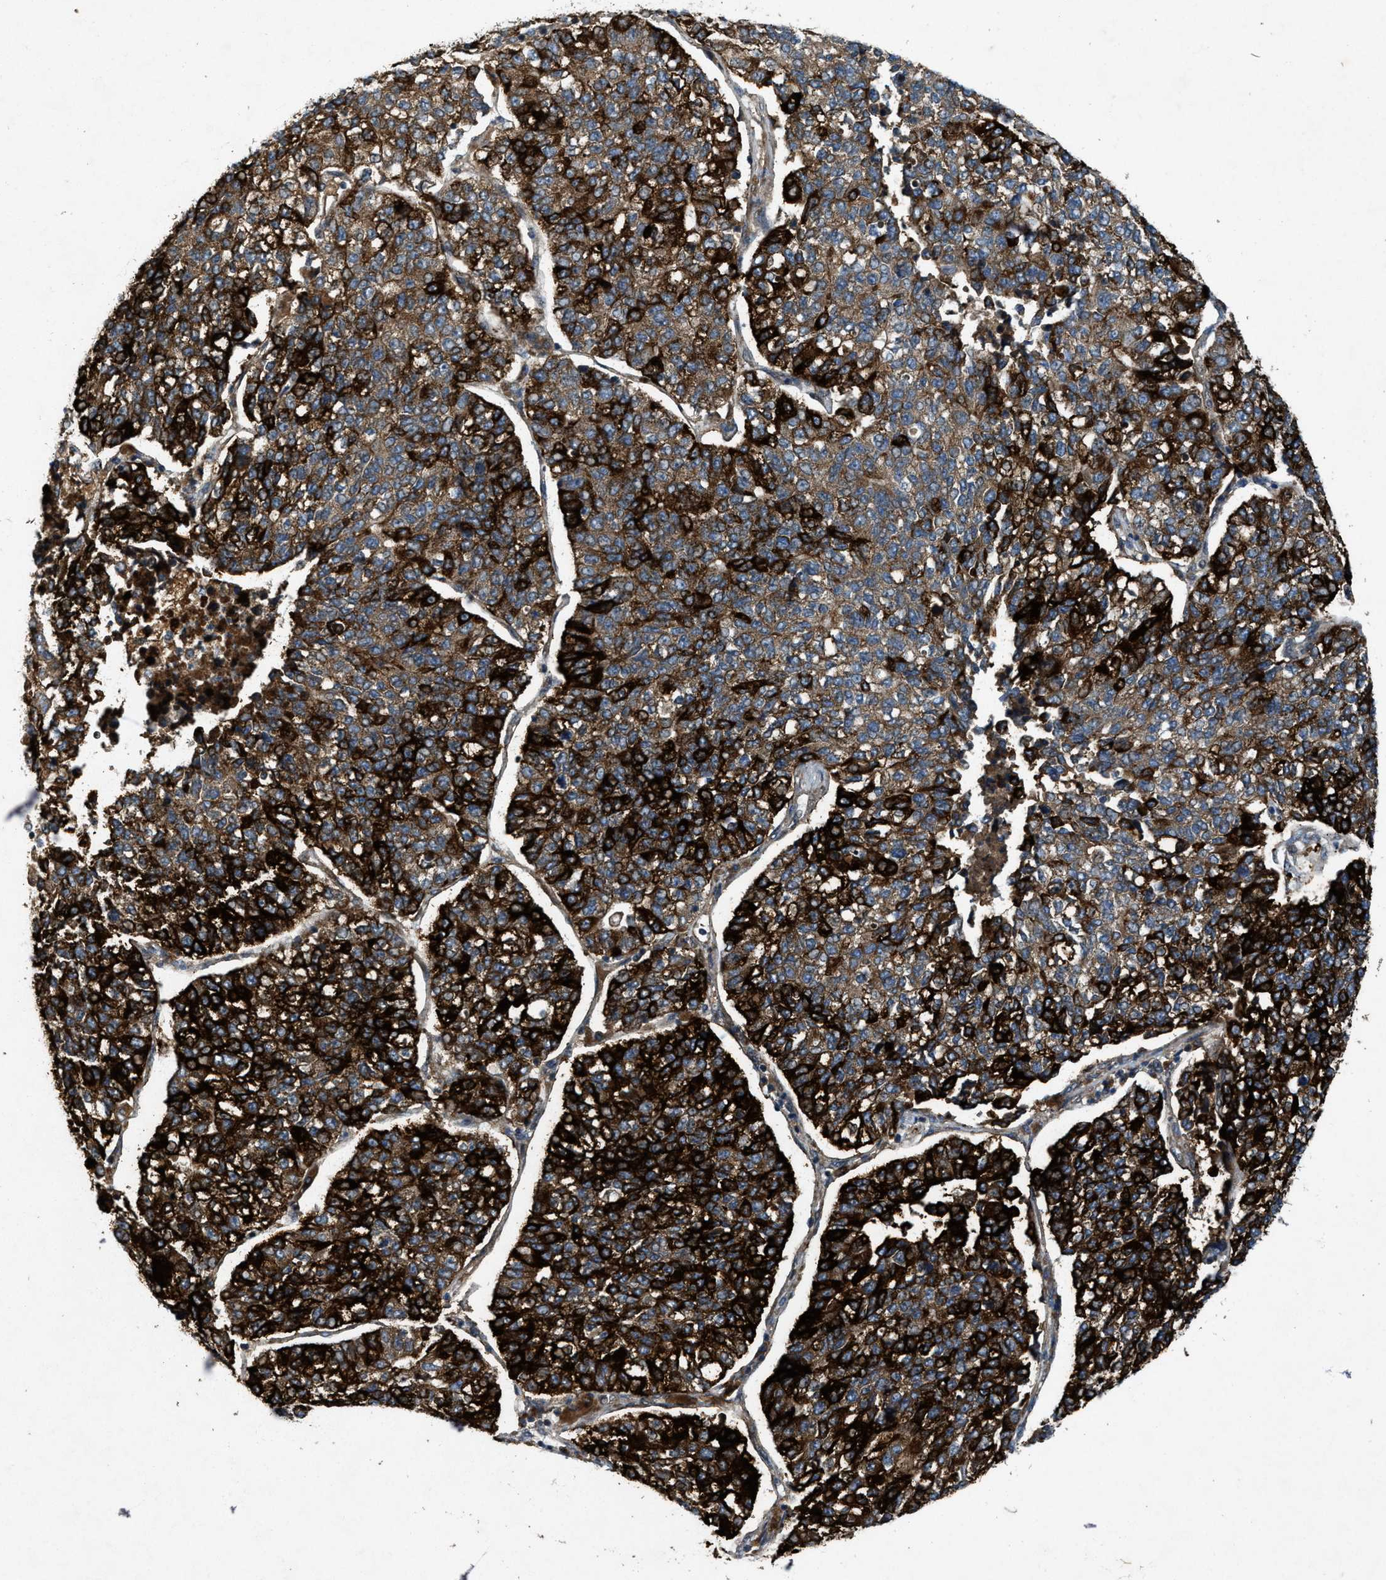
{"staining": {"intensity": "strong", "quantity": ">75%", "location": "cytoplasmic/membranous"}, "tissue": "lung cancer", "cell_type": "Tumor cells", "image_type": "cancer", "snomed": [{"axis": "morphology", "description": "Adenocarcinoma, NOS"}, {"axis": "topography", "description": "Lung"}], "caption": "DAB immunohistochemical staining of adenocarcinoma (lung) displays strong cytoplasmic/membranous protein expression in about >75% of tumor cells.", "gene": "PDP2", "patient": {"sex": "male", "age": 49}}